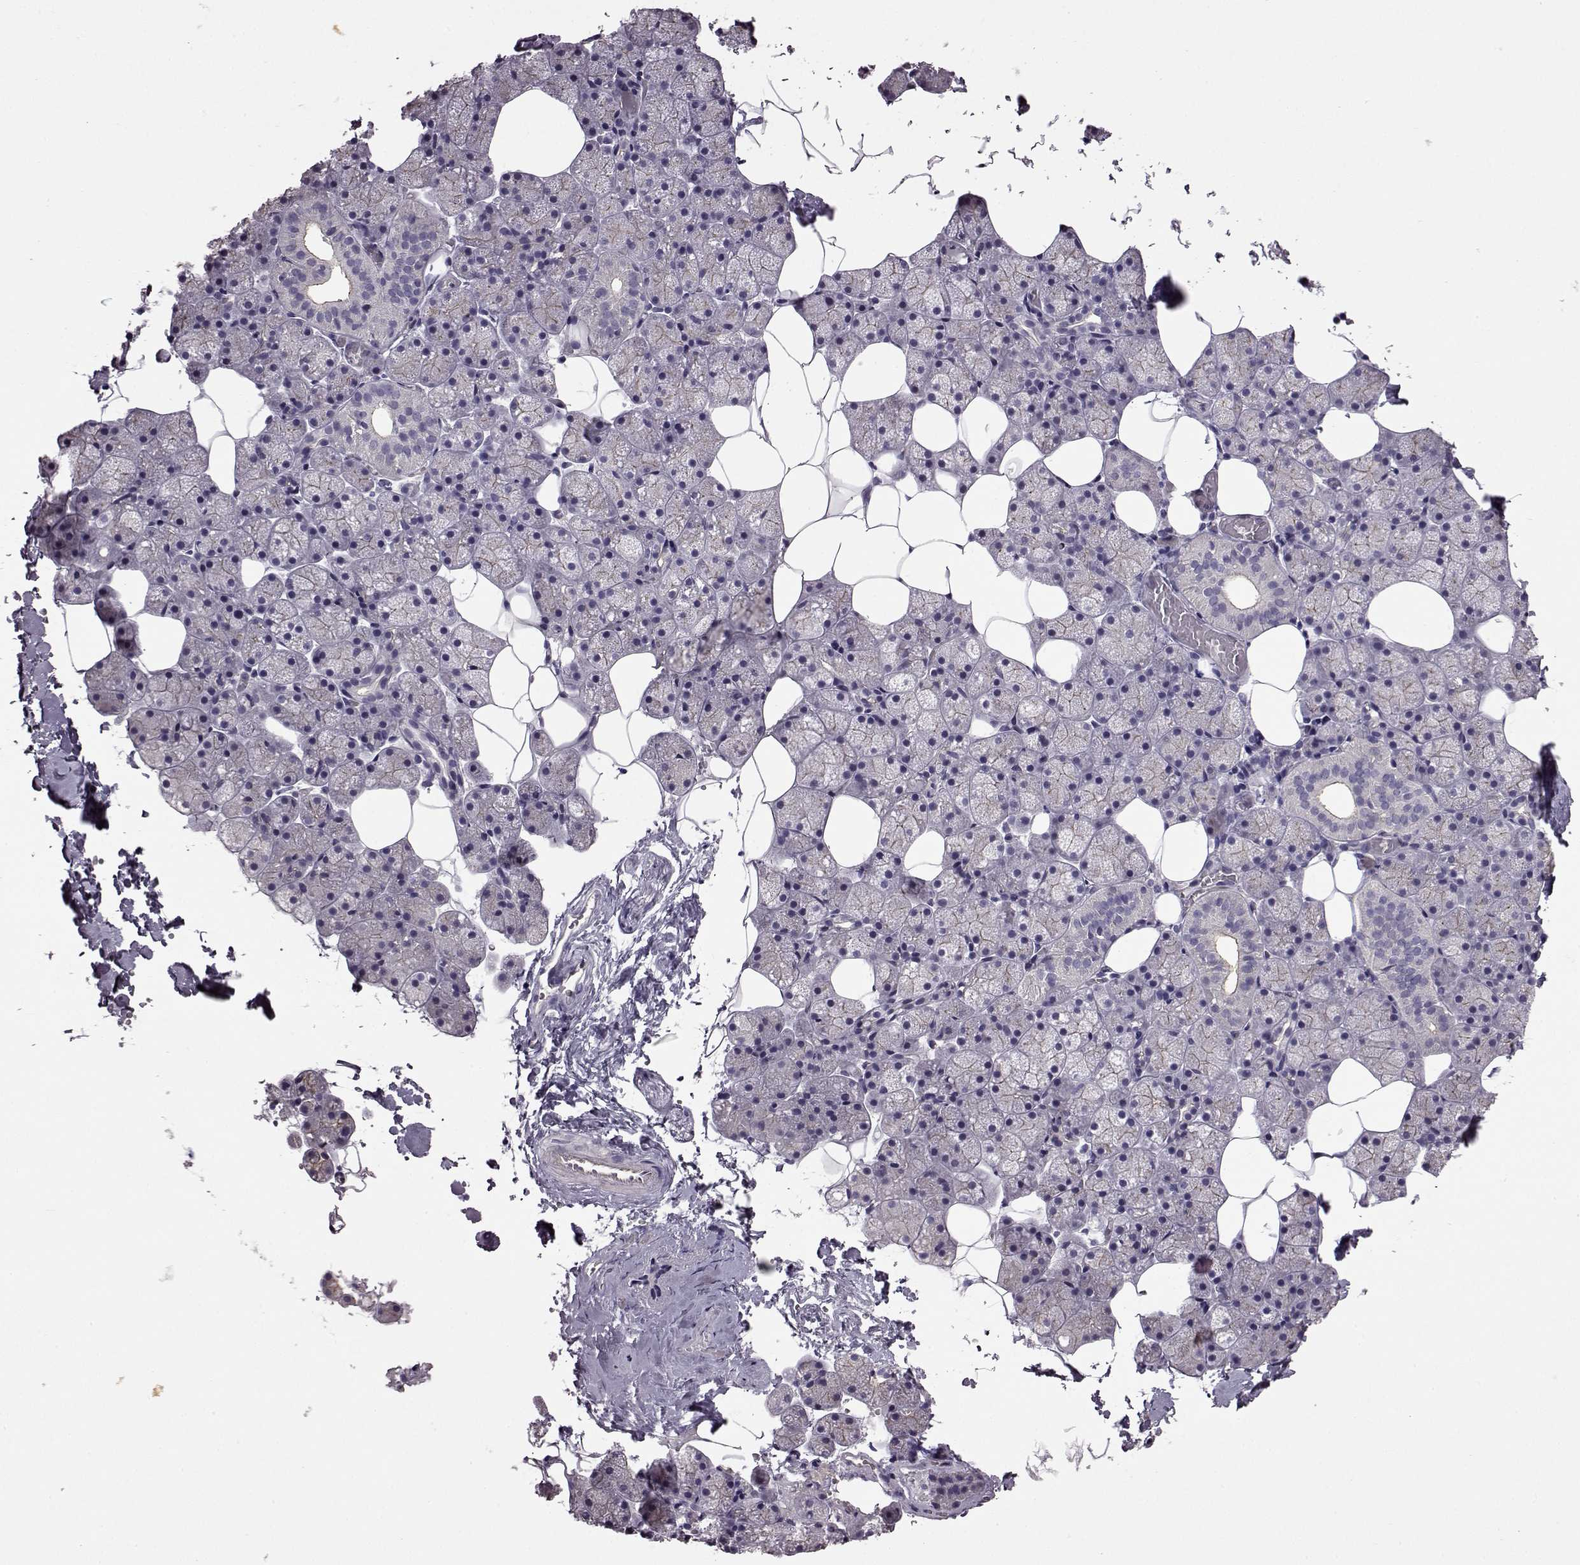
{"staining": {"intensity": "negative", "quantity": "none", "location": "none"}, "tissue": "salivary gland", "cell_type": "Glandular cells", "image_type": "normal", "snomed": [{"axis": "morphology", "description": "Normal tissue, NOS"}, {"axis": "topography", "description": "Salivary gland"}], "caption": "There is no significant staining in glandular cells of salivary gland. Brightfield microscopy of immunohistochemistry (IHC) stained with DAB (brown) and hematoxylin (blue), captured at high magnification.", "gene": "EDDM3B", "patient": {"sex": "male", "age": 38}}